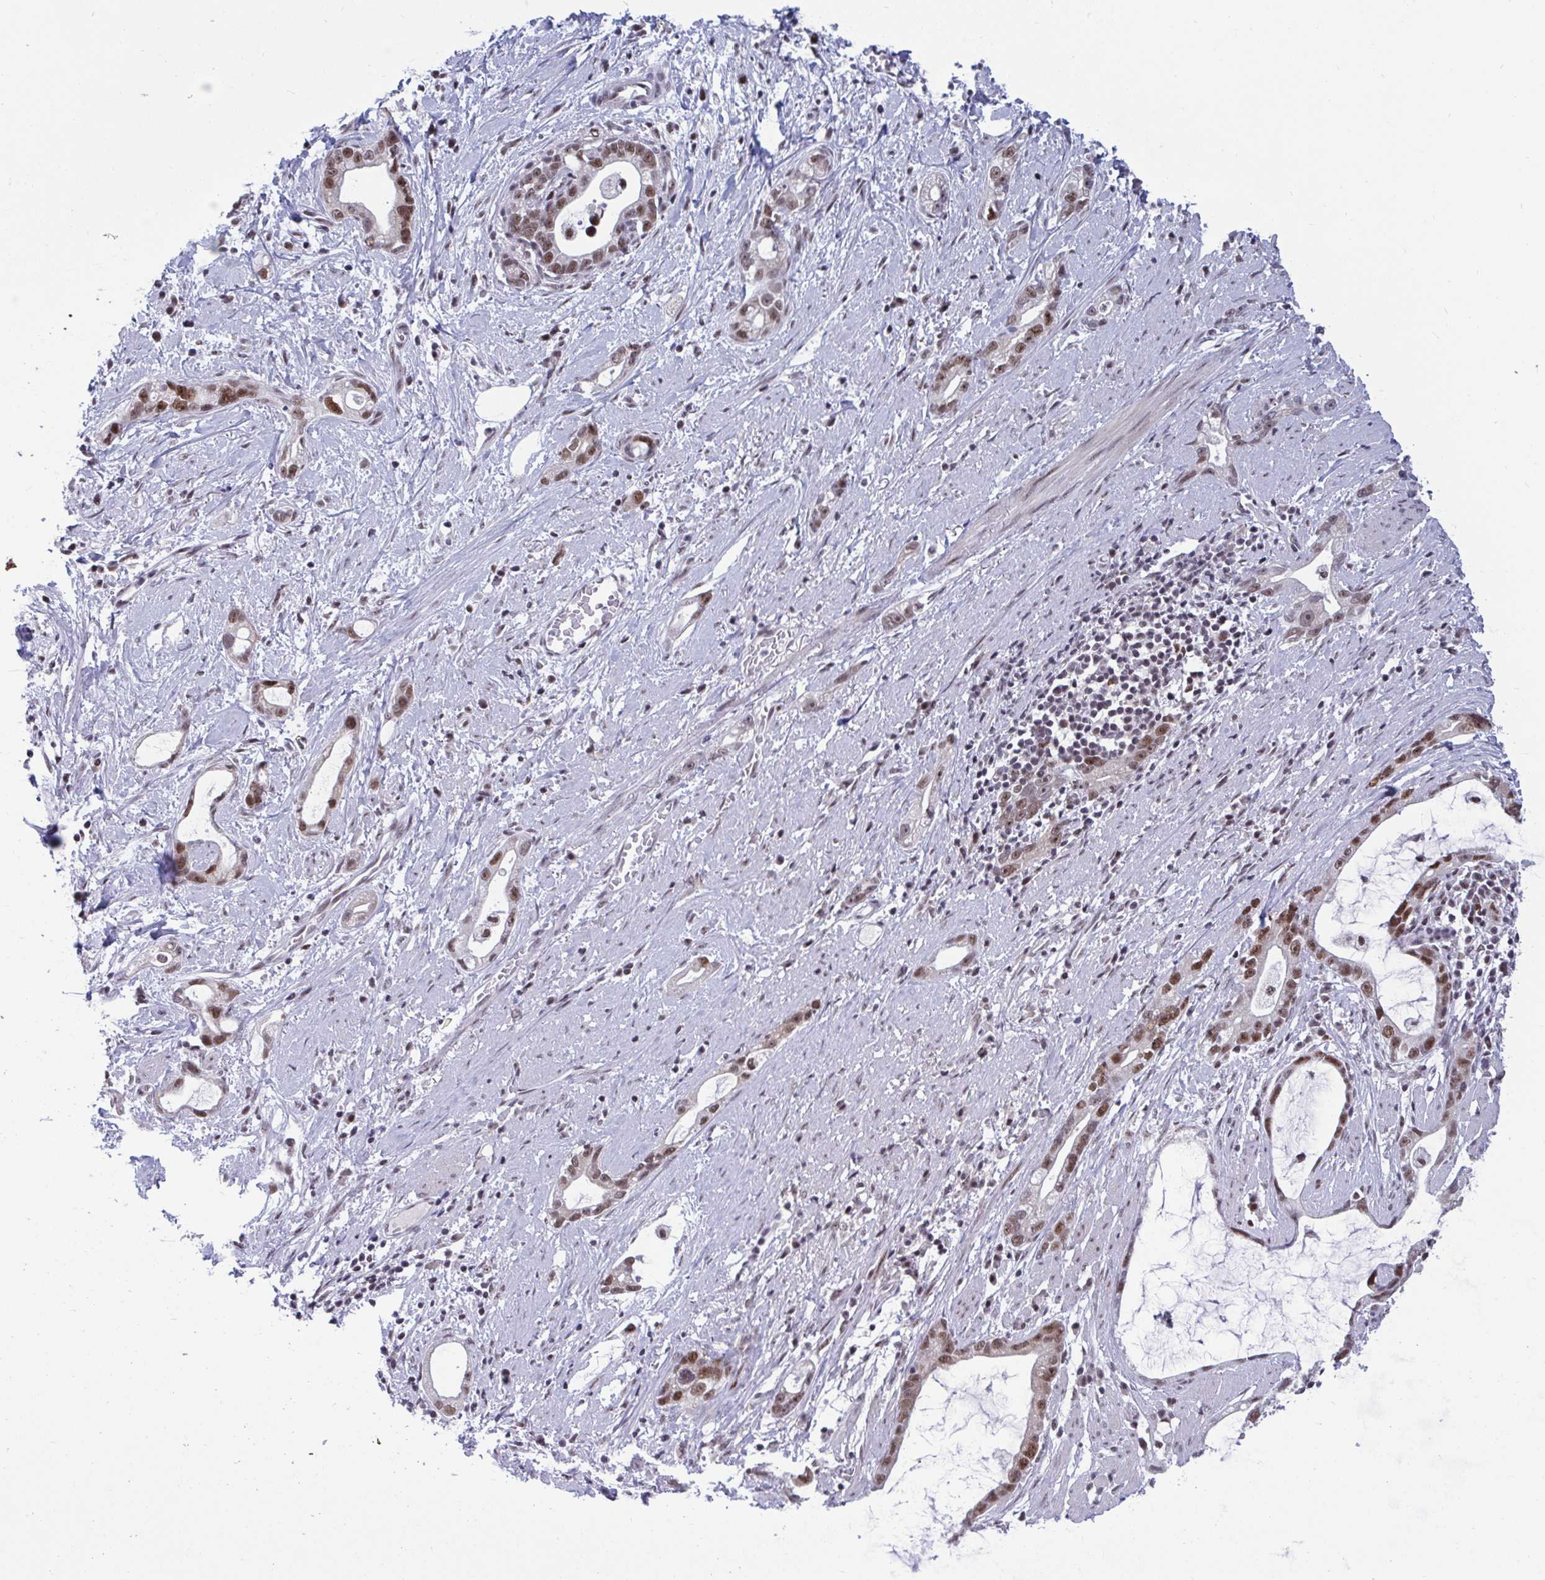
{"staining": {"intensity": "moderate", "quantity": ">75%", "location": "nuclear"}, "tissue": "stomach cancer", "cell_type": "Tumor cells", "image_type": "cancer", "snomed": [{"axis": "morphology", "description": "Adenocarcinoma, NOS"}, {"axis": "topography", "description": "Stomach"}], "caption": "The photomicrograph displays immunohistochemical staining of stomach cancer. There is moderate nuclear positivity is seen in about >75% of tumor cells.", "gene": "WBP11", "patient": {"sex": "male", "age": 55}}